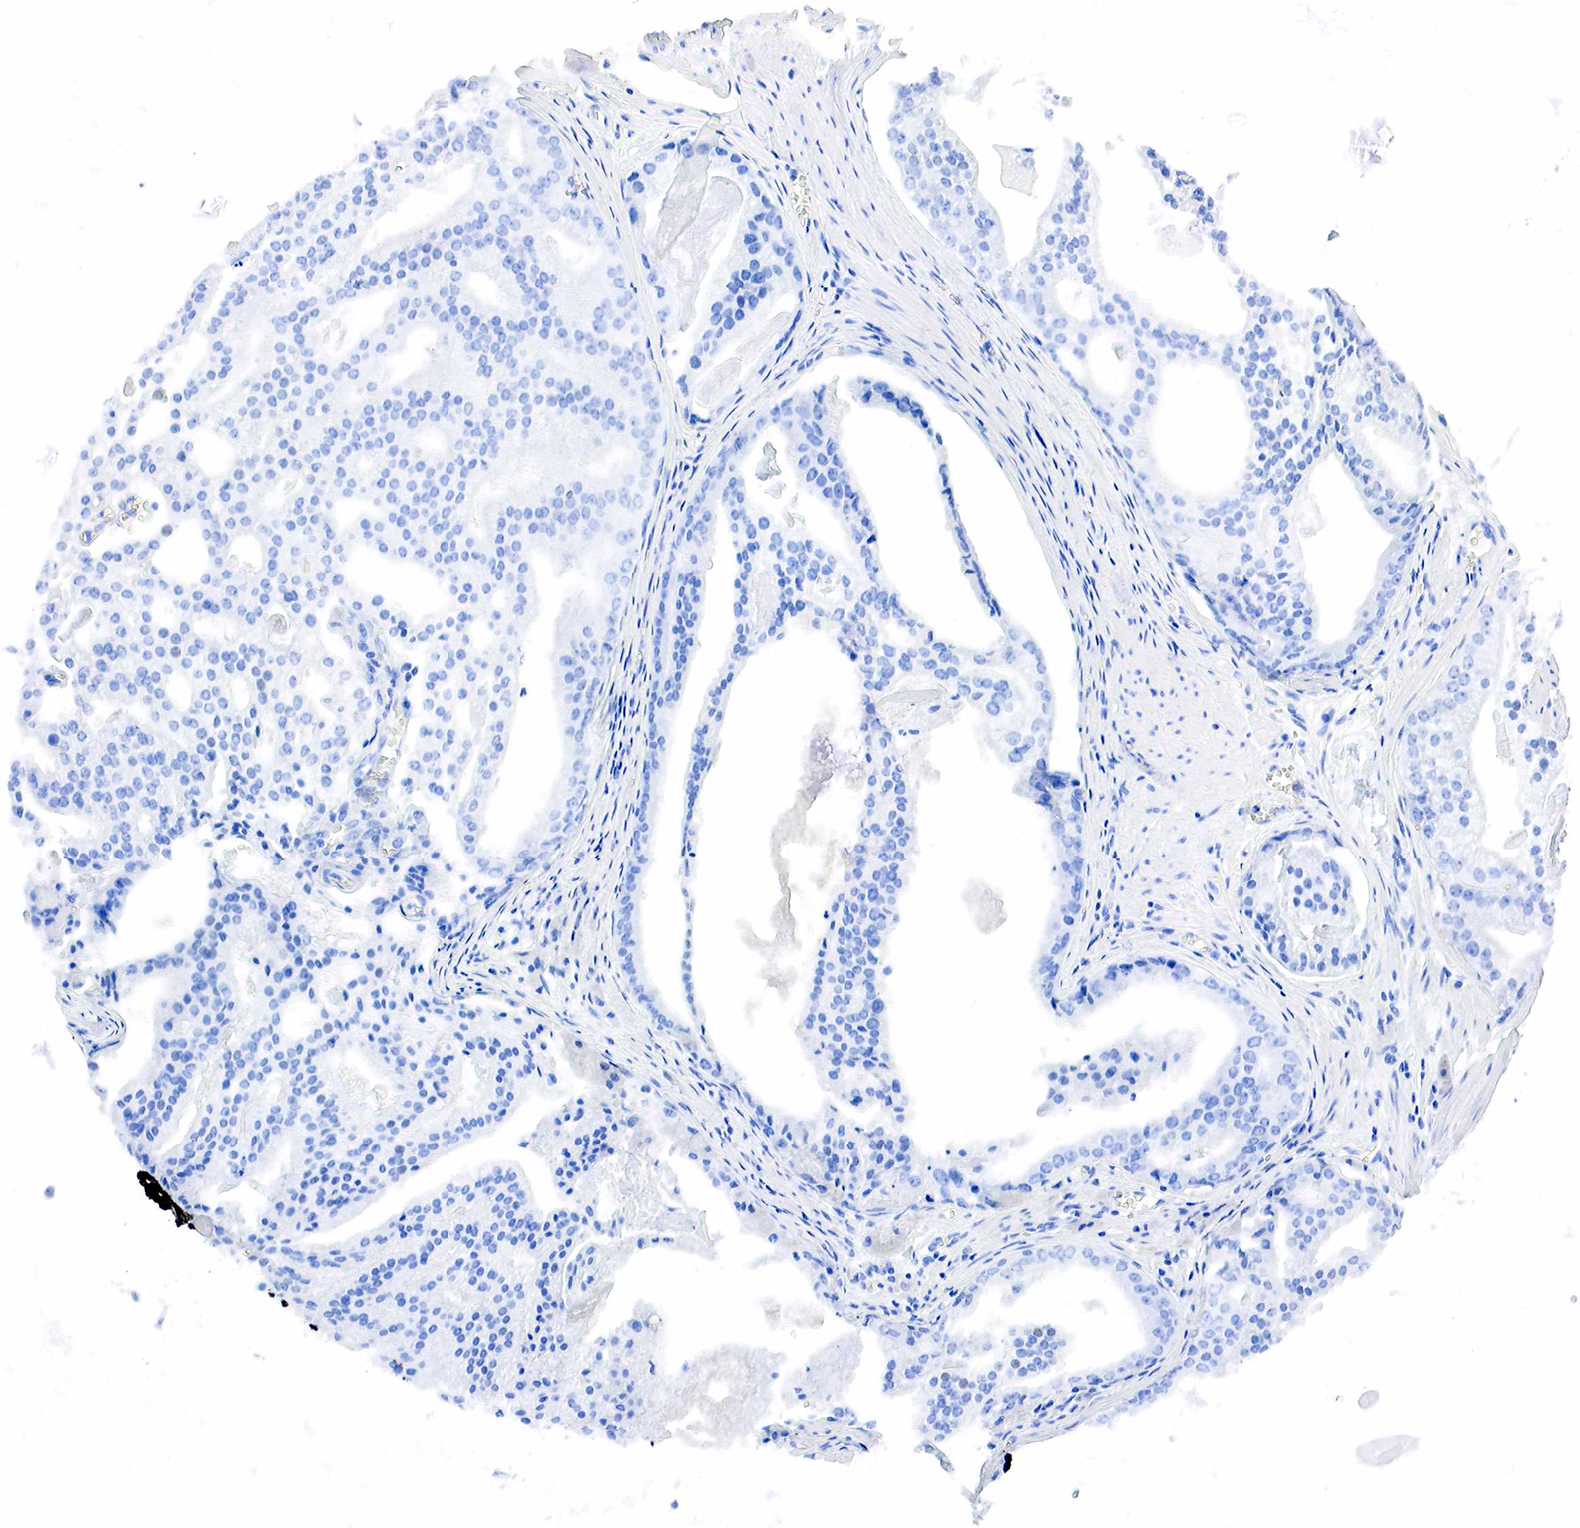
{"staining": {"intensity": "negative", "quantity": "none", "location": "none"}, "tissue": "prostate cancer", "cell_type": "Tumor cells", "image_type": "cancer", "snomed": [{"axis": "morphology", "description": "Adenocarcinoma, High grade"}, {"axis": "topography", "description": "Prostate"}], "caption": "There is no significant expression in tumor cells of prostate adenocarcinoma (high-grade).", "gene": "PTH", "patient": {"sex": "male", "age": 56}}